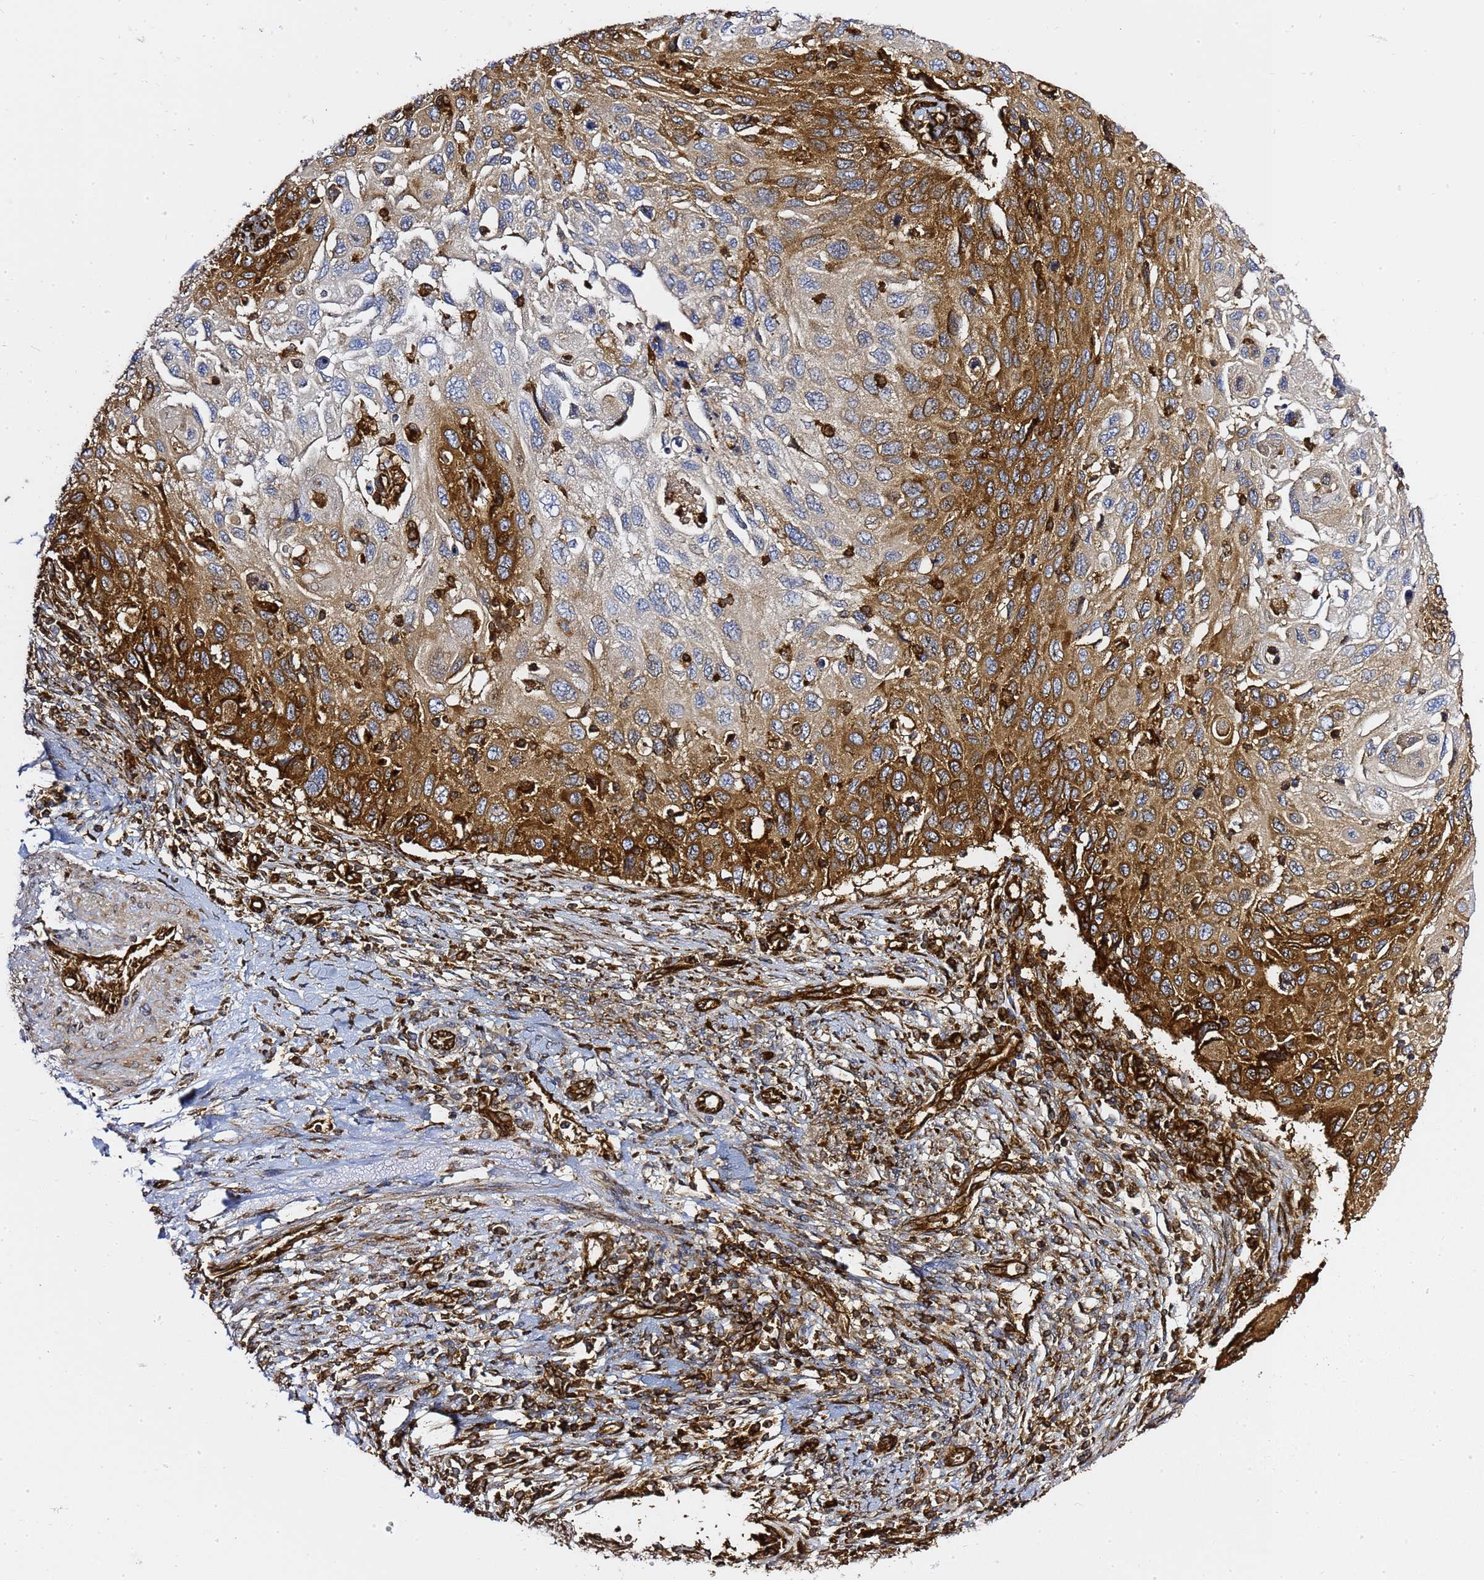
{"staining": {"intensity": "moderate", "quantity": "25%-75%", "location": "cytoplasmic/membranous"}, "tissue": "cervical cancer", "cell_type": "Tumor cells", "image_type": "cancer", "snomed": [{"axis": "morphology", "description": "Squamous cell carcinoma, NOS"}, {"axis": "topography", "description": "Cervix"}], "caption": "A micrograph of cervical cancer (squamous cell carcinoma) stained for a protein displays moderate cytoplasmic/membranous brown staining in tumor cells.", "gene": "ZBTB8OS", "patient": {"sex": "female", "age": 70}}